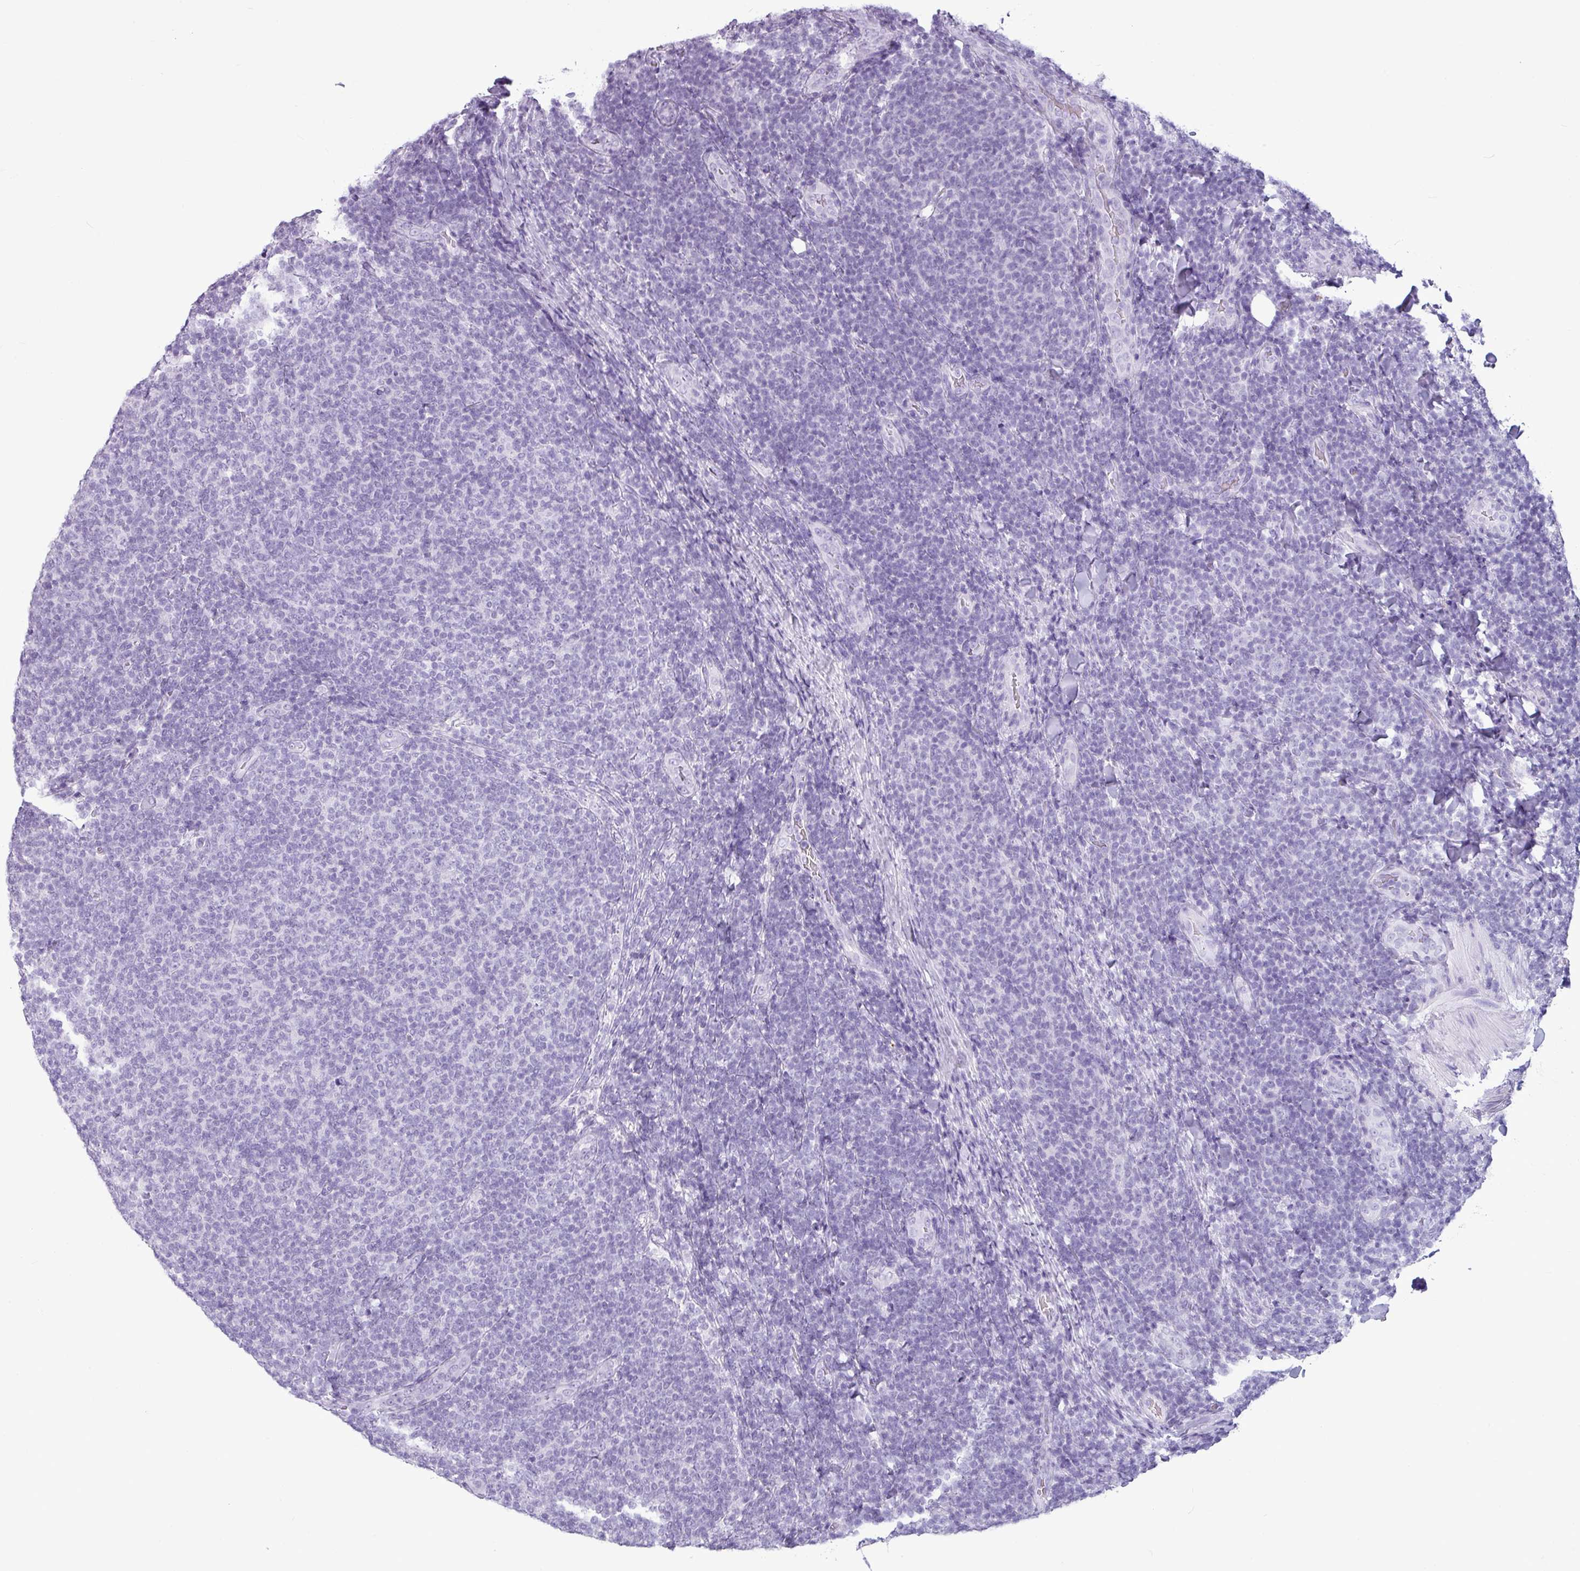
{"staining": {"intensity": "negative", "quantity": "none", "location": "none"}, "tissue": "lymphoma", "cell_type": "Tumor cells", "image_type": "cancer", "snomed": [{"axis": "morphology", "description": "Malignant lymphoma, non-Hodgkin's type, Low grade"}, {"axis": "topography", "description": "Lymph node"}], "caption": "Tumor cells are negative for brown protein staining in lymphoma.", "gene": "AMY1B", "patient": {"sex": "male", "age": 66}}